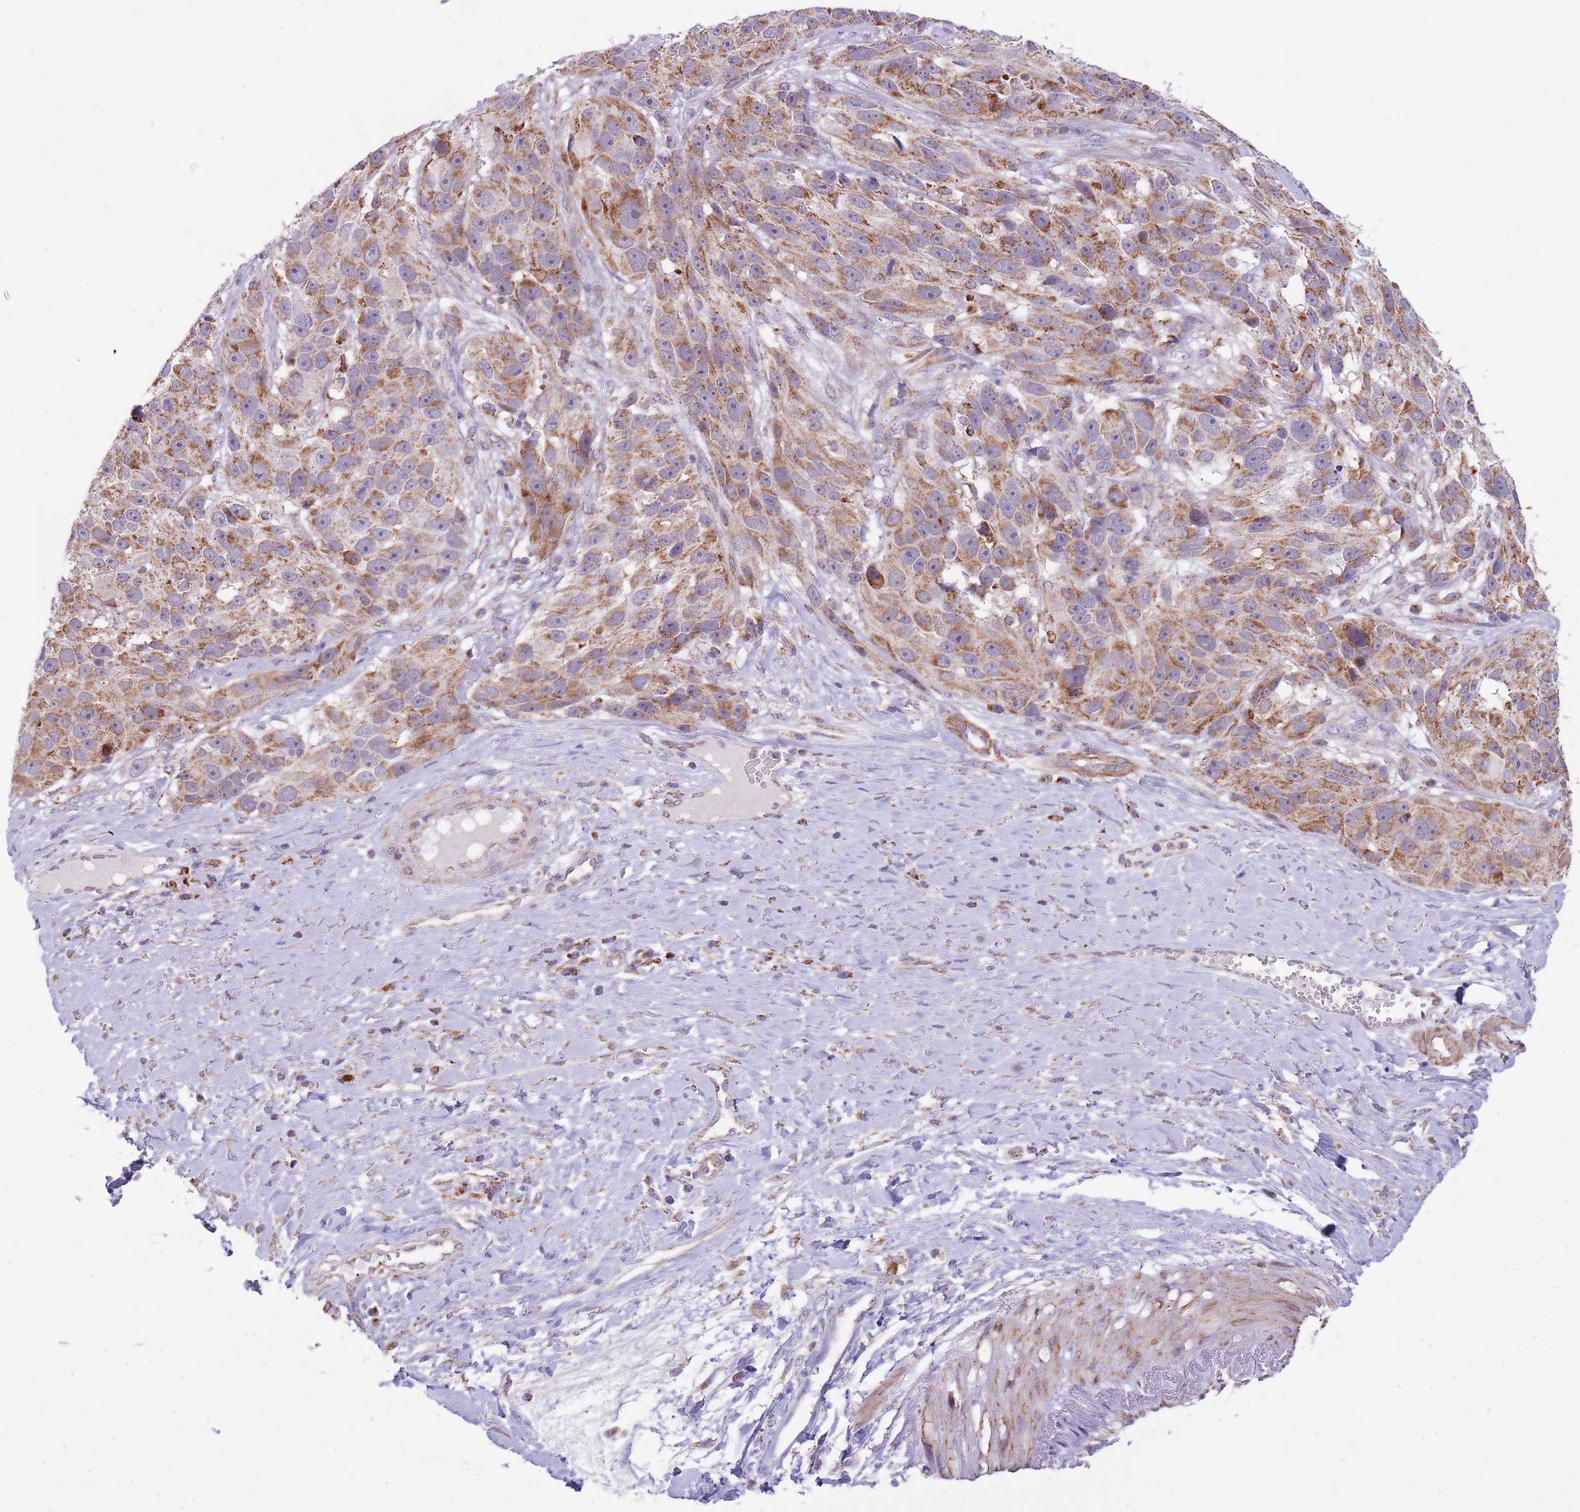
{"staining": {"intensity": "moderate", "quantity": ">75%", "location": "cytoplasmic/membranous"}, "tissue": "melanoma", "cell_type": "Tumor cells", "image_type": "cancer", "snomed": [{"axis": "morphology", "description": "Malignant melanoma, NOS"}, {"axis": "topography", "description": "Skin"}], "caption": "DAB immunohistochemical staining of human melanoma displays moderate cytoplasmic/membranous protein positivity in approximately >75% of tumor cells.", "gene": "LHX6", "patient": {"sex": "male", "age": 84}}